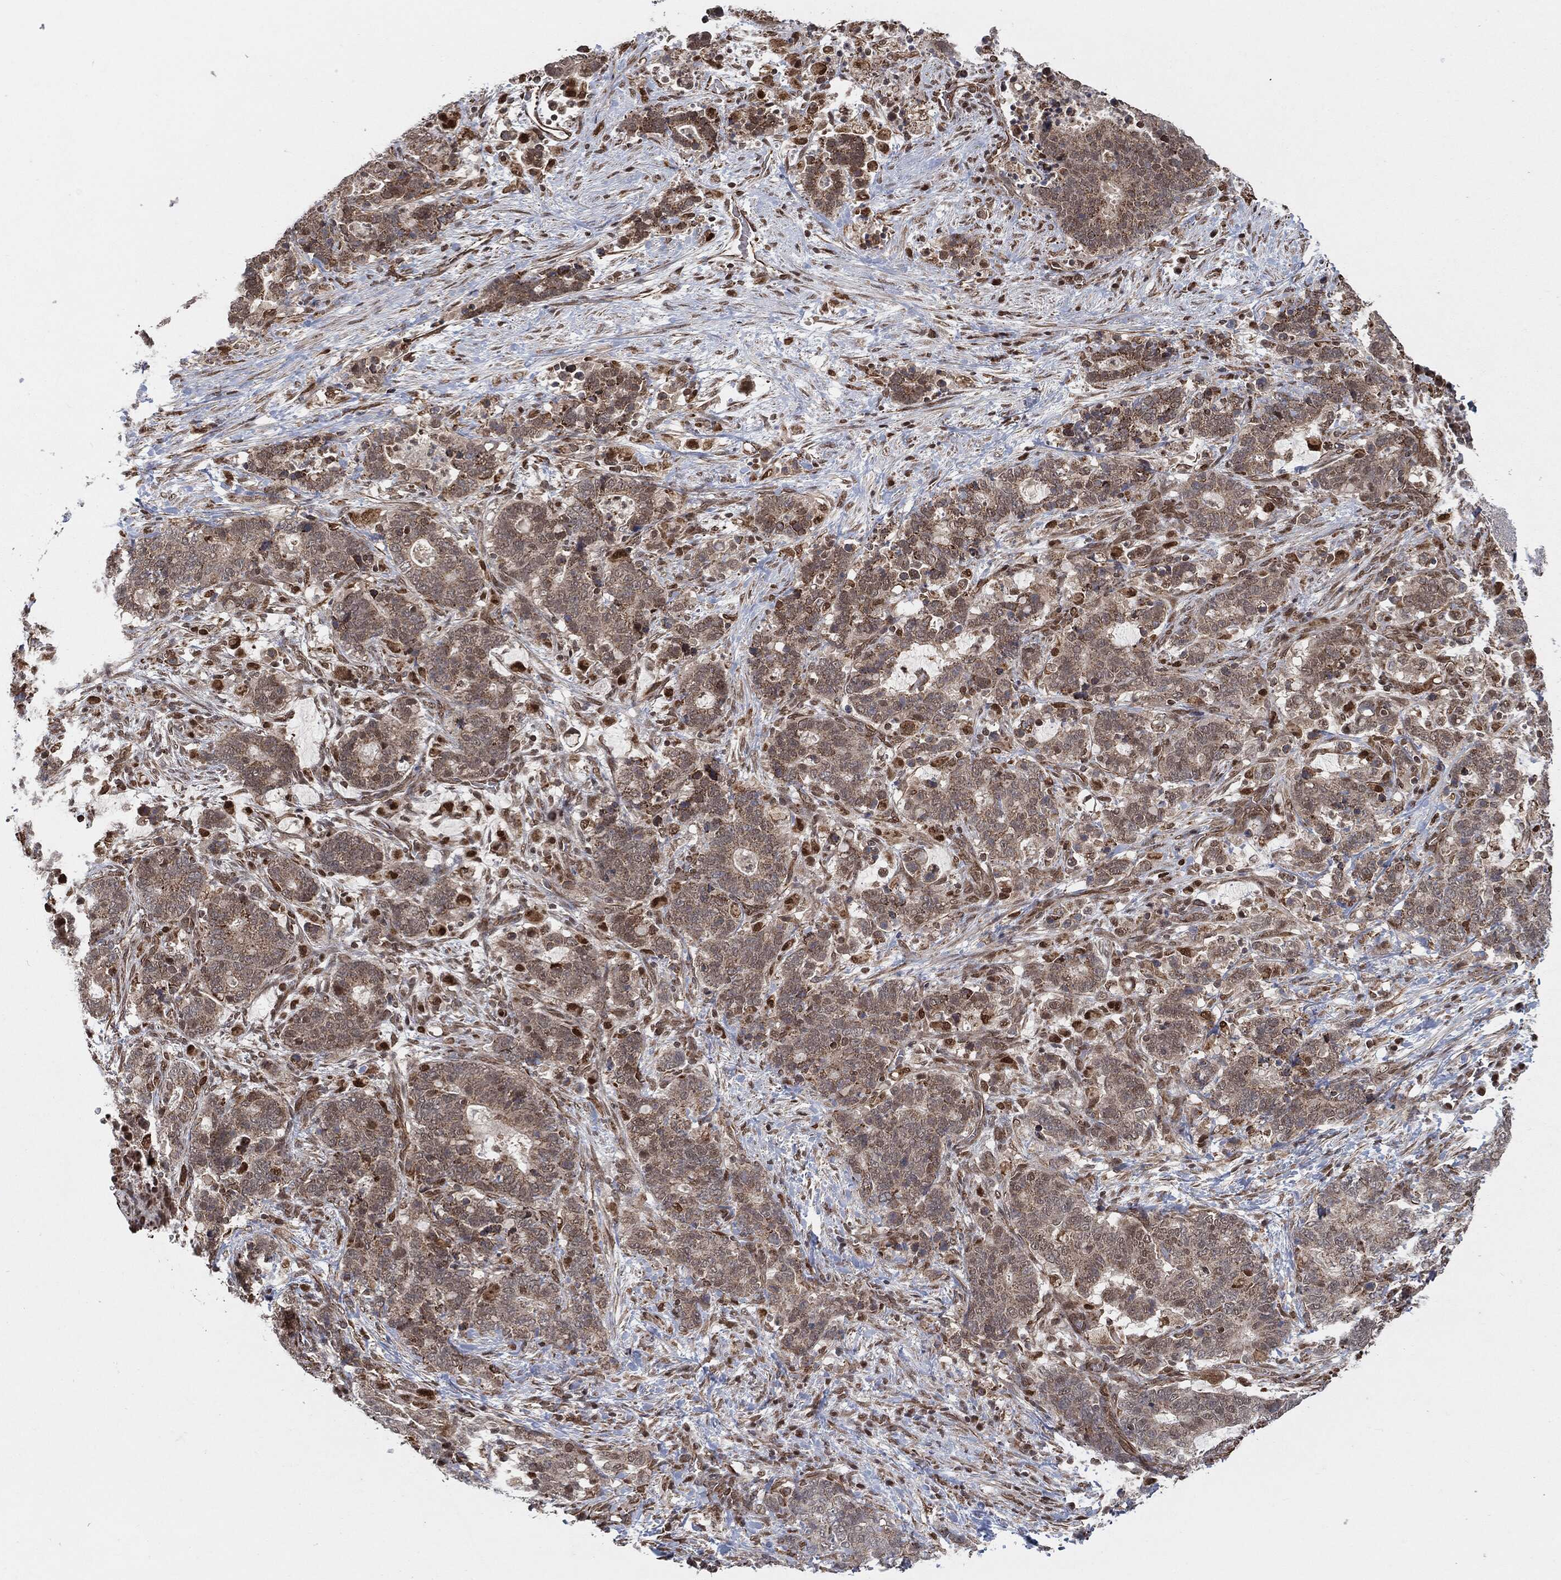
{"staining": {"intensity": "weak", "quantity": ">75%", "location": "cytoplasmic/membranous"}, "tissue": "stomach cancer", "cell_type": "Tumor cells", "image_type": "cancer", "snomed": [{"axis": "morphology", "description": "Normal tissue, NOS"}, {"axis": "morphology", "description": "Adenocarcinoma, NOS"}, {"axis": "topography", "description": "Stomach"}], "caption": "Protein positivity by immunohistochemistry demonstrates weak cytoplasmic/membranous staining in approximately >75% of tumor cells in adenocarcinoma (stomach).", "gene": "TP53RK", "patient": {"sex": "female", "age": 64}}